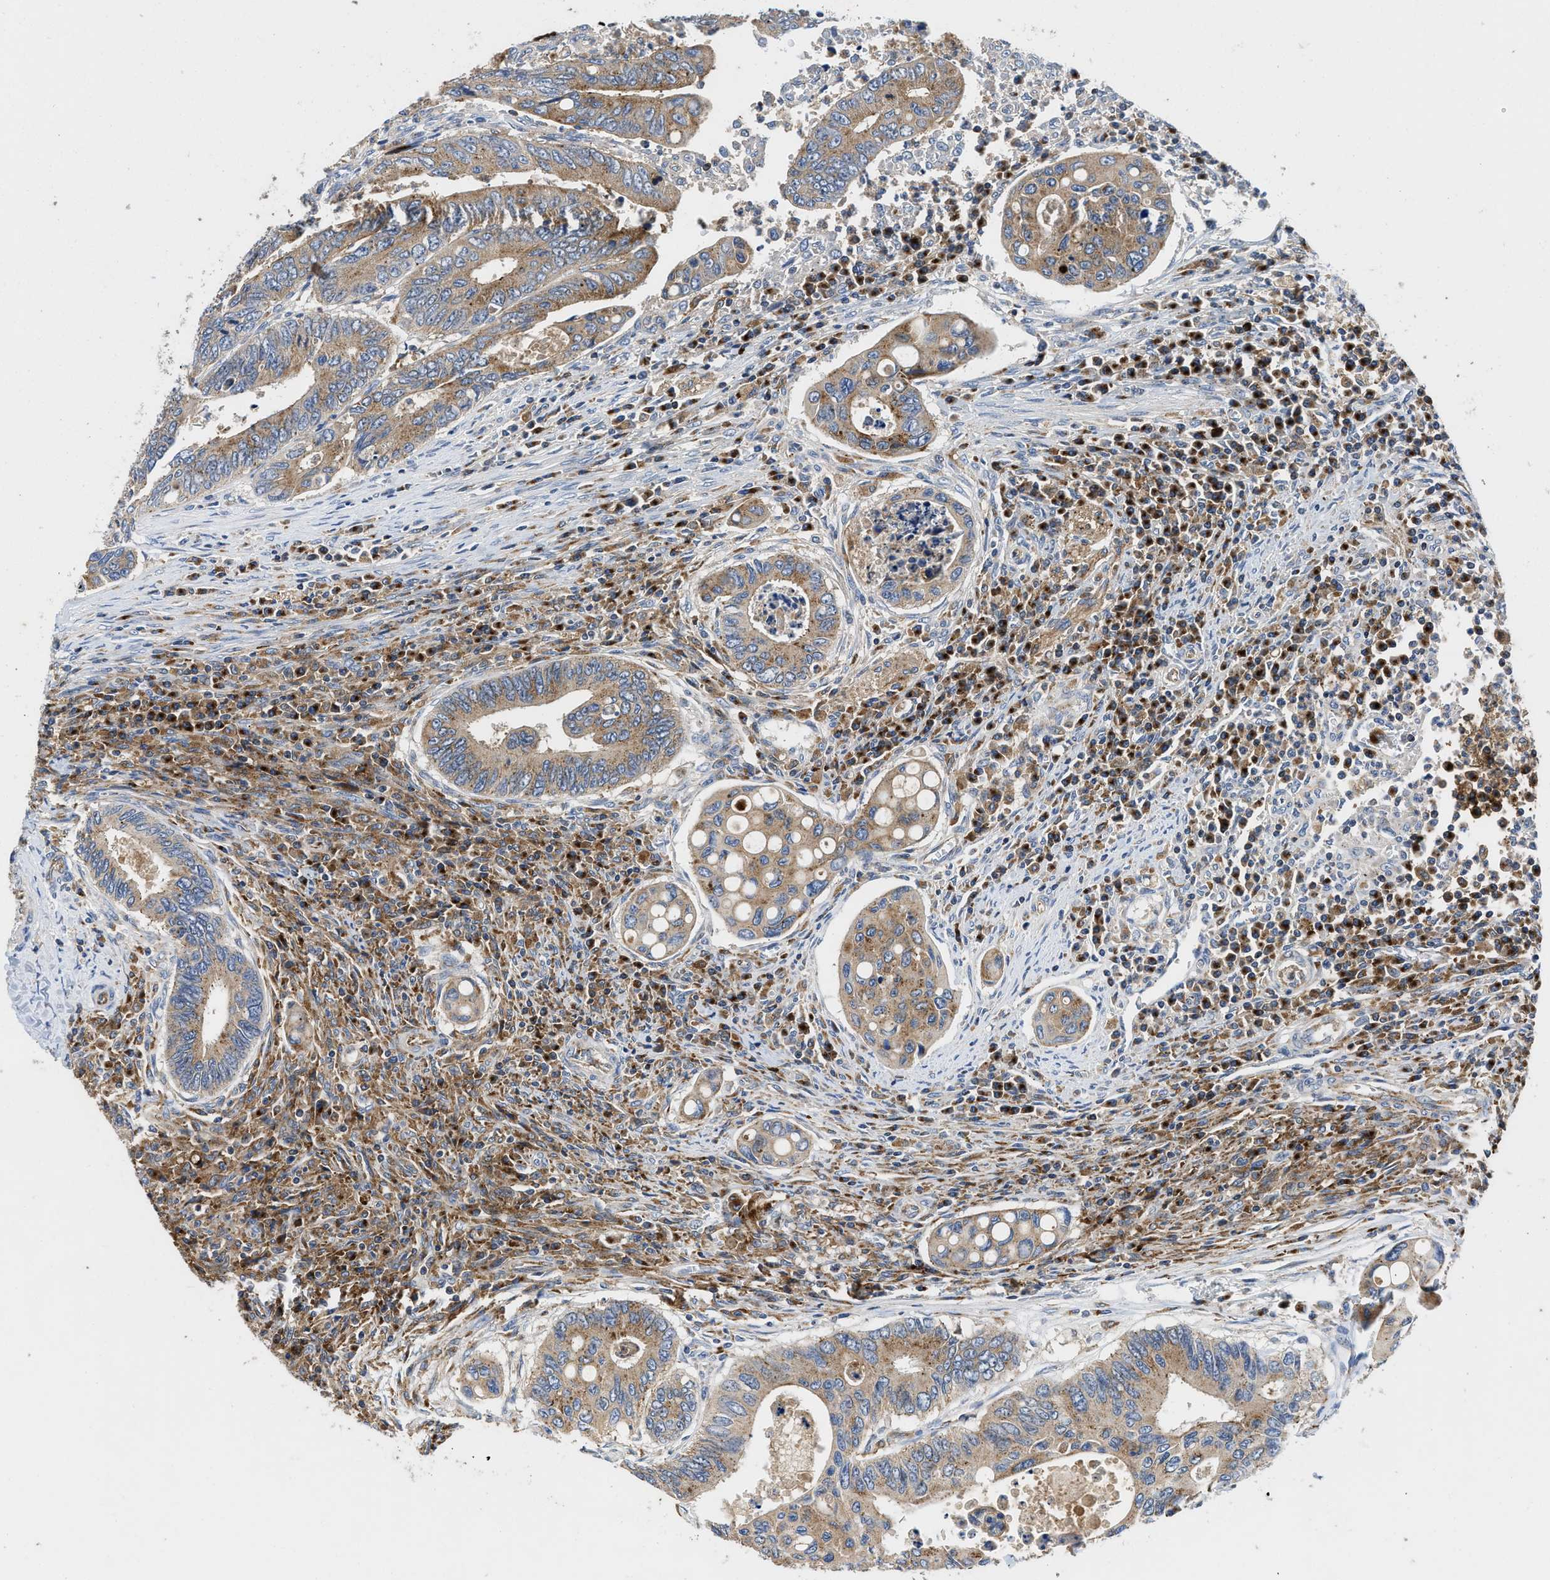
{"staining": {"intensity": "moderate", "quantity": ">75%", "location": "cytoplasmic/membranous"}, "tissue": "colorectal cancer", "cell_type": "Tumor cells", "image_type": "cancer", "snomed": [{"axis": "morphology", "description": "Inflammation, NOS"}, {"axis": "morphology", "description": "Adenocarcinoma, NOS"}, {"axis": "topography", "description": "Colon"}], "caption": "Tumor cells display medium levels of moderate cytoplasmic/membranous expression in about >75% of cells in colorectal cancer (adenocarcinoma).", "gene": "ENPP4", "patient": {"sex": "male", "age": 72}}